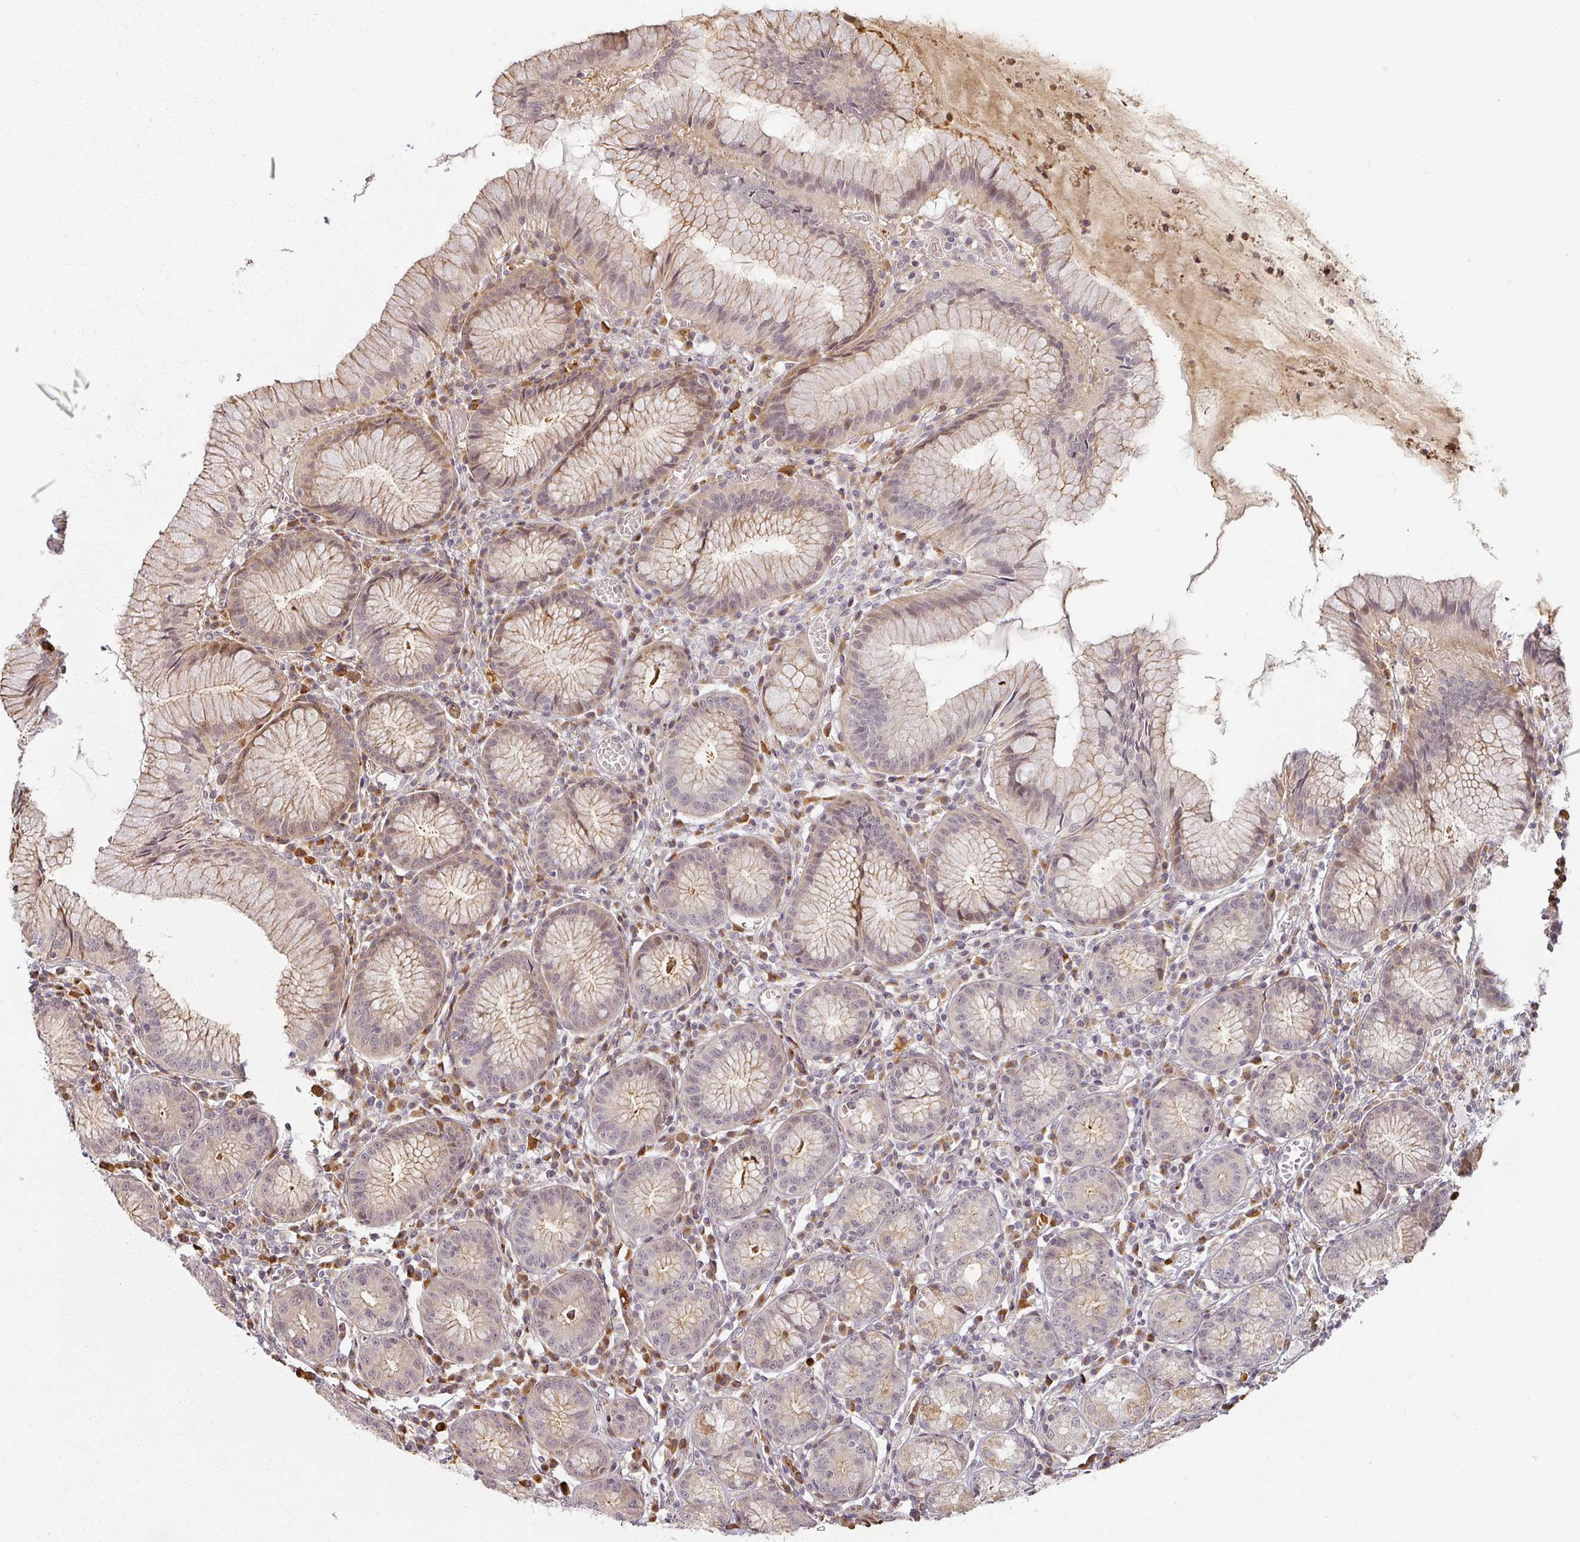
{"staining": {"intensity": "moderate", "quantity": ">75%", "location": "cytoplasmic/membranous"}, "tissue": "stomach", "cell_type": "Glandular cells", "image_type": "normal", "snomed": [{"axis": "morphology", "description": "Normal tissue, NOS"}, {"axis": "topography", "description": "Stomach"}], "caption": "Immunohistochemistry (IHC) histopathology image of unremarkable stomach: human stomach stained using immunohistochemistry (IHC) reveals medium levels of moderate protein expression localized specifically in the cytoplasmic/membranous of glandular cells, appearing as a cytoplasmic/membranous brown color.", "gene": "MED19", "patient": {"sex": "male", "age": 55}}